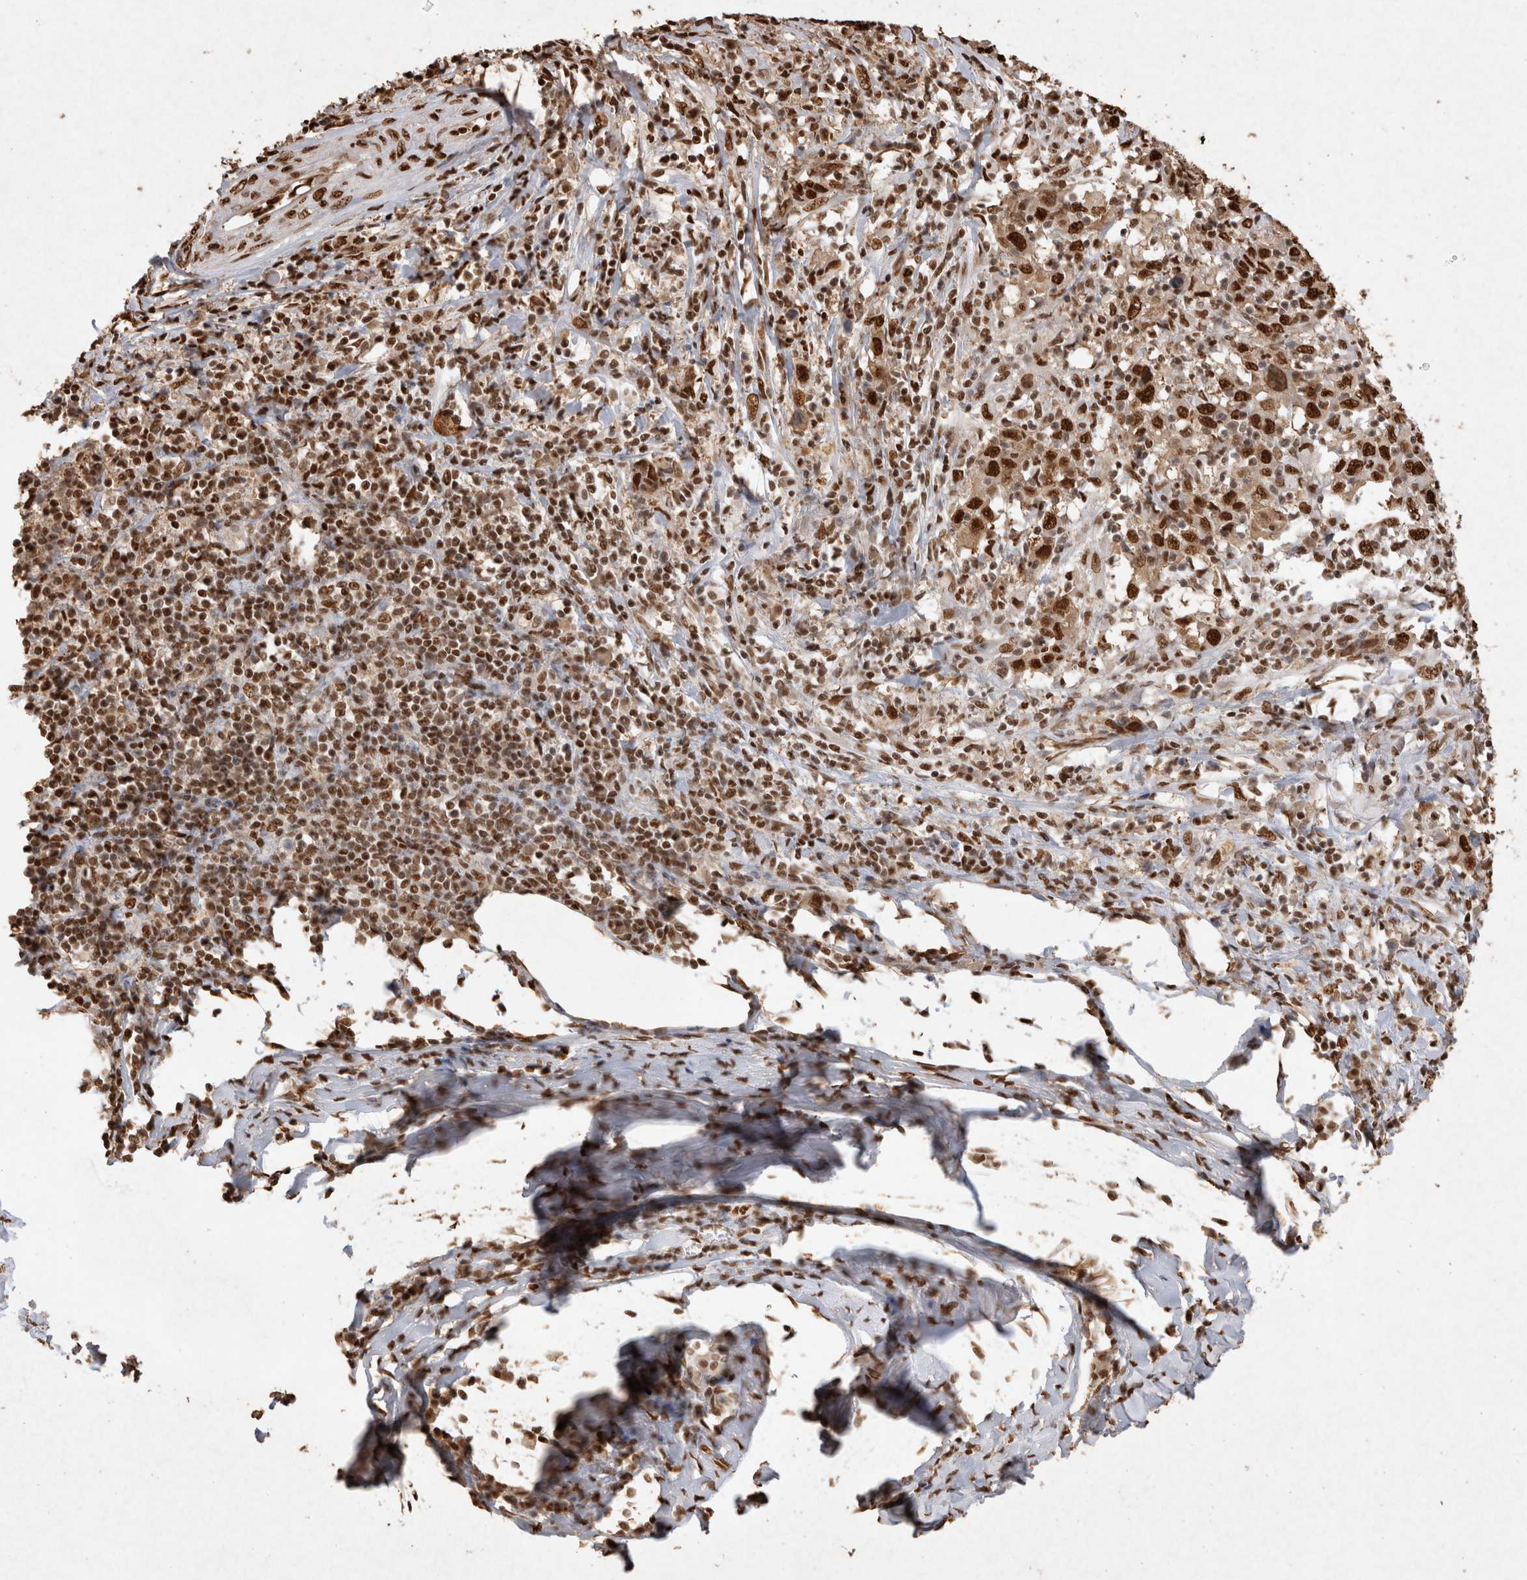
{"staining": {"intensity": "strong", "quantity": ">75%", "location": "nuclear"}, "tissue": "cervical cancer", "cell_type": "Tumor cells", "image_type": "cancer", "snomed": [{"axis": "morphology", "description": "Squamous cell carcinoma, NOS"}, {"axis": "topography", "description": "Cervix"}], "caption": "A photomicrograph showing strong nuclear positivity in about >75% of tumor cells in cervical cancer (squamous cell carcinoma), as visualized by brown immunohistochemical staining.", "gene": "HDGF", "patient": {"sex": "female", "age": 46}}